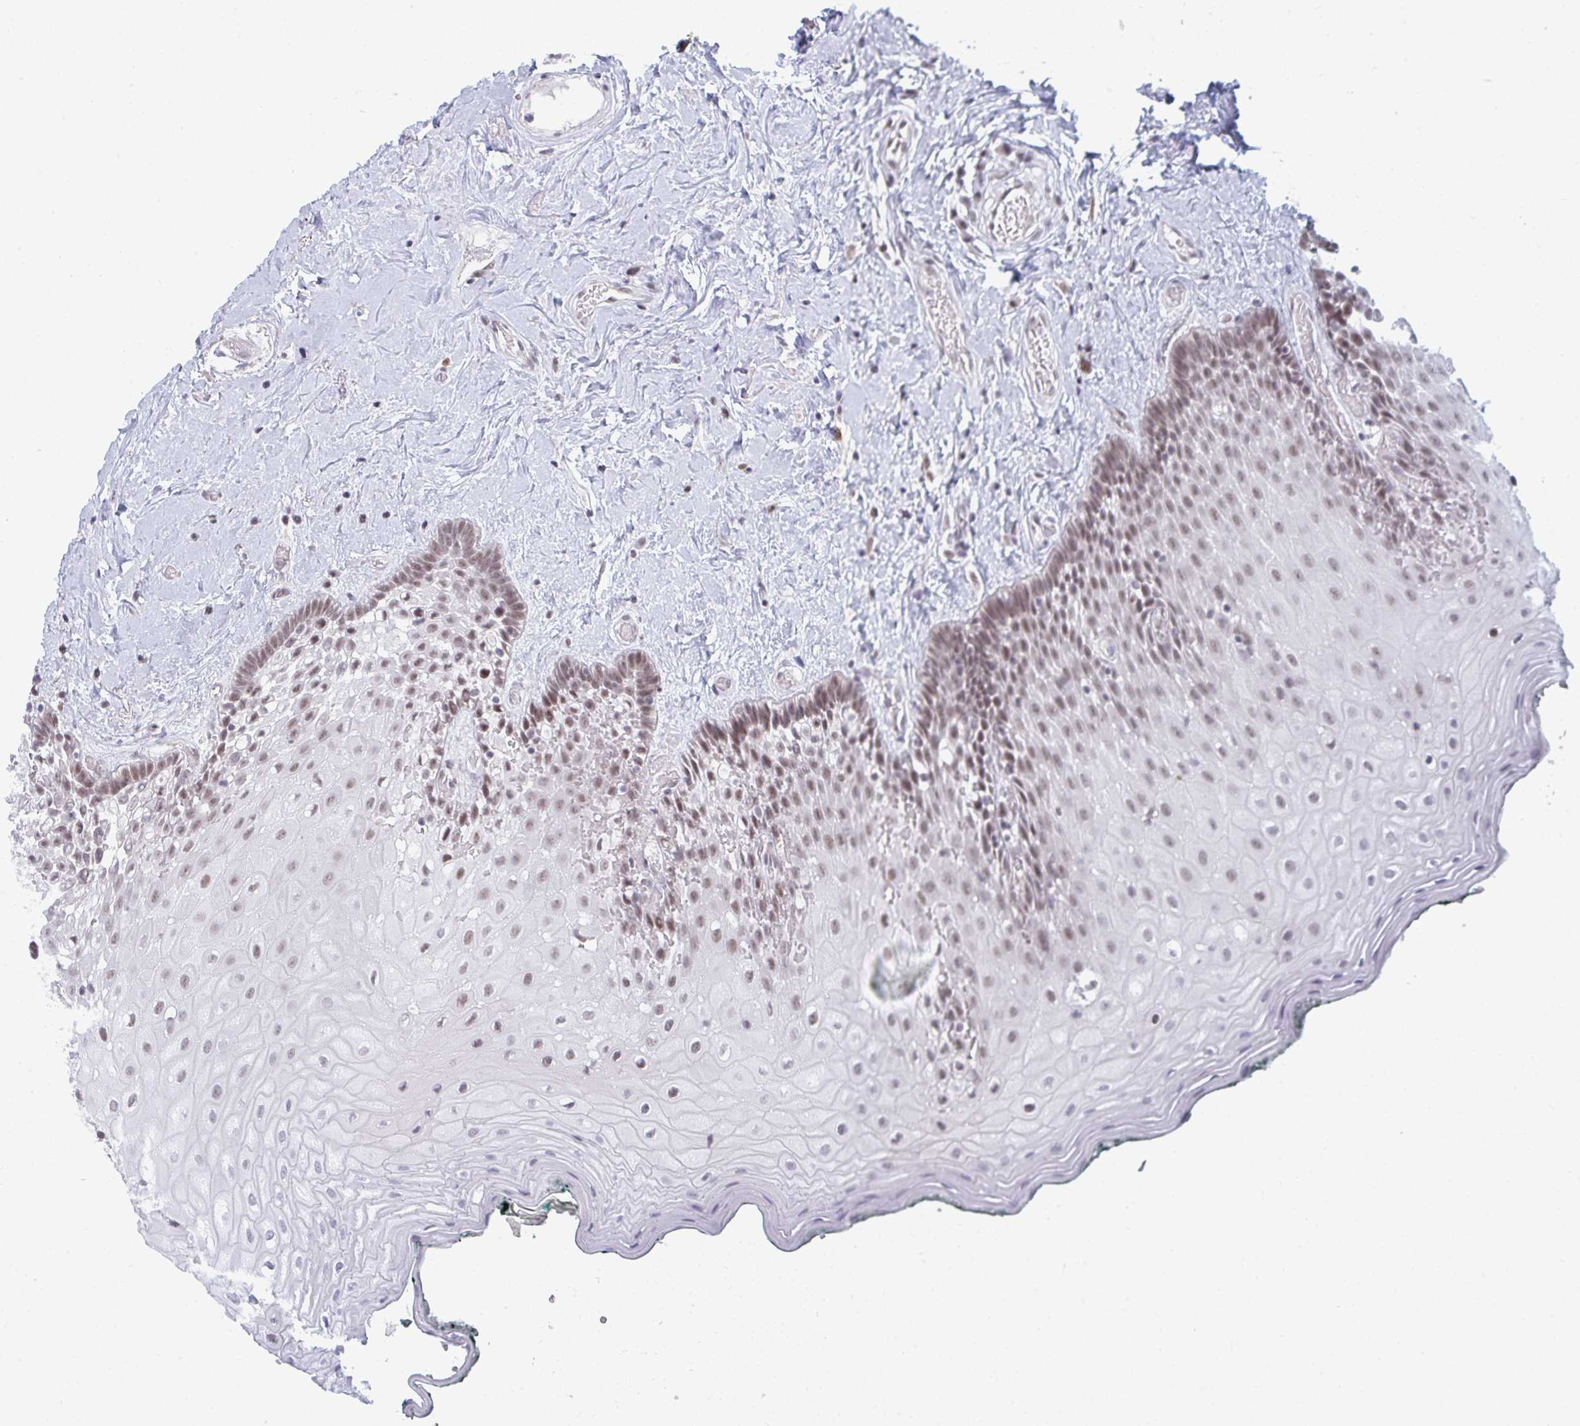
{"staining": {"intensity": "moderate", "quantity": "25%-75%", "location": "nuclear"}, "tissue": "oral mucosa", "cell_type": "Squamous epithelial cells", "image_type": "normal", "snomed": [{"axis": "morphology", "description": "Normal tissue, NOS"}, {"axis": "morphology", "description": "Squamous cell carcinoma, NOS"}, {"axis": "topography", "description": "Oral tissue"}, {"axis": "topography", "description": "Head-Neck"}], "caption": "Oral mucosa stained with DAB immunohistochemistry (IHC) shows medium levels of moderate nuclear expression in approximately 25%-75% of squamous epithelial cells. The protein is shown in brown color, while the nuclei are stained blue.", "gene": "ATF1", "patient": {"sex": "male", "age": 64}}